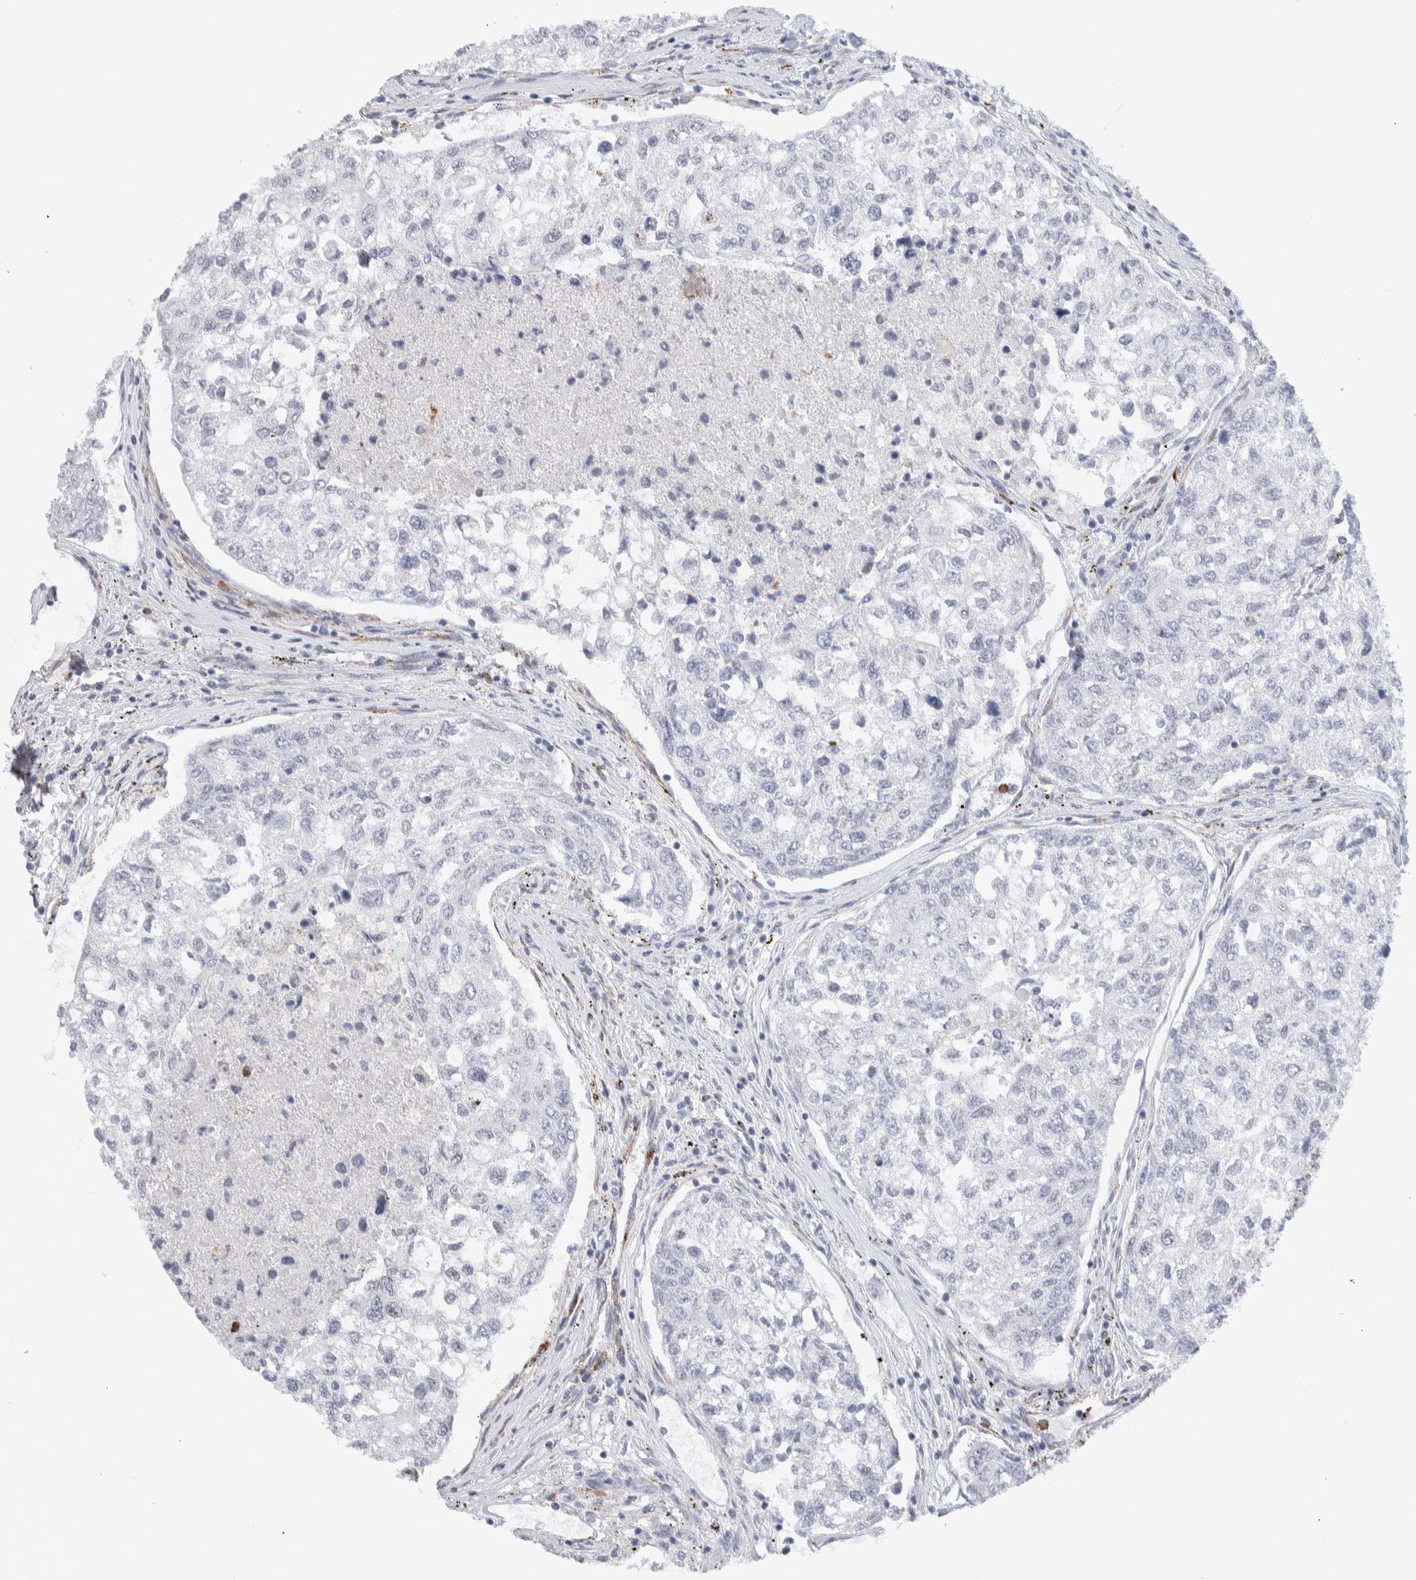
{"staining": {"intensity": "negative", "quantity": "none", "location": "none"}, "tissue": "urothelial cancer", "cell_type": "Tumor cells", "image_type": "cancer", "snomed": [{"axis": "morphology", "description": "Urothelial carcinoma, High grade"}, {"axis": "topography", "description": "Lymph node"}, {"axis": "topography", "description": "Urinary bladder"}], "caption": "This is an immunohistochemistry (IHC) micrograph of urothelial carcinoma (high-grade). There is no staining in tumor cells.", "gene": "SEPTIN4", "patient": {"sex": "male", "age": 51}}